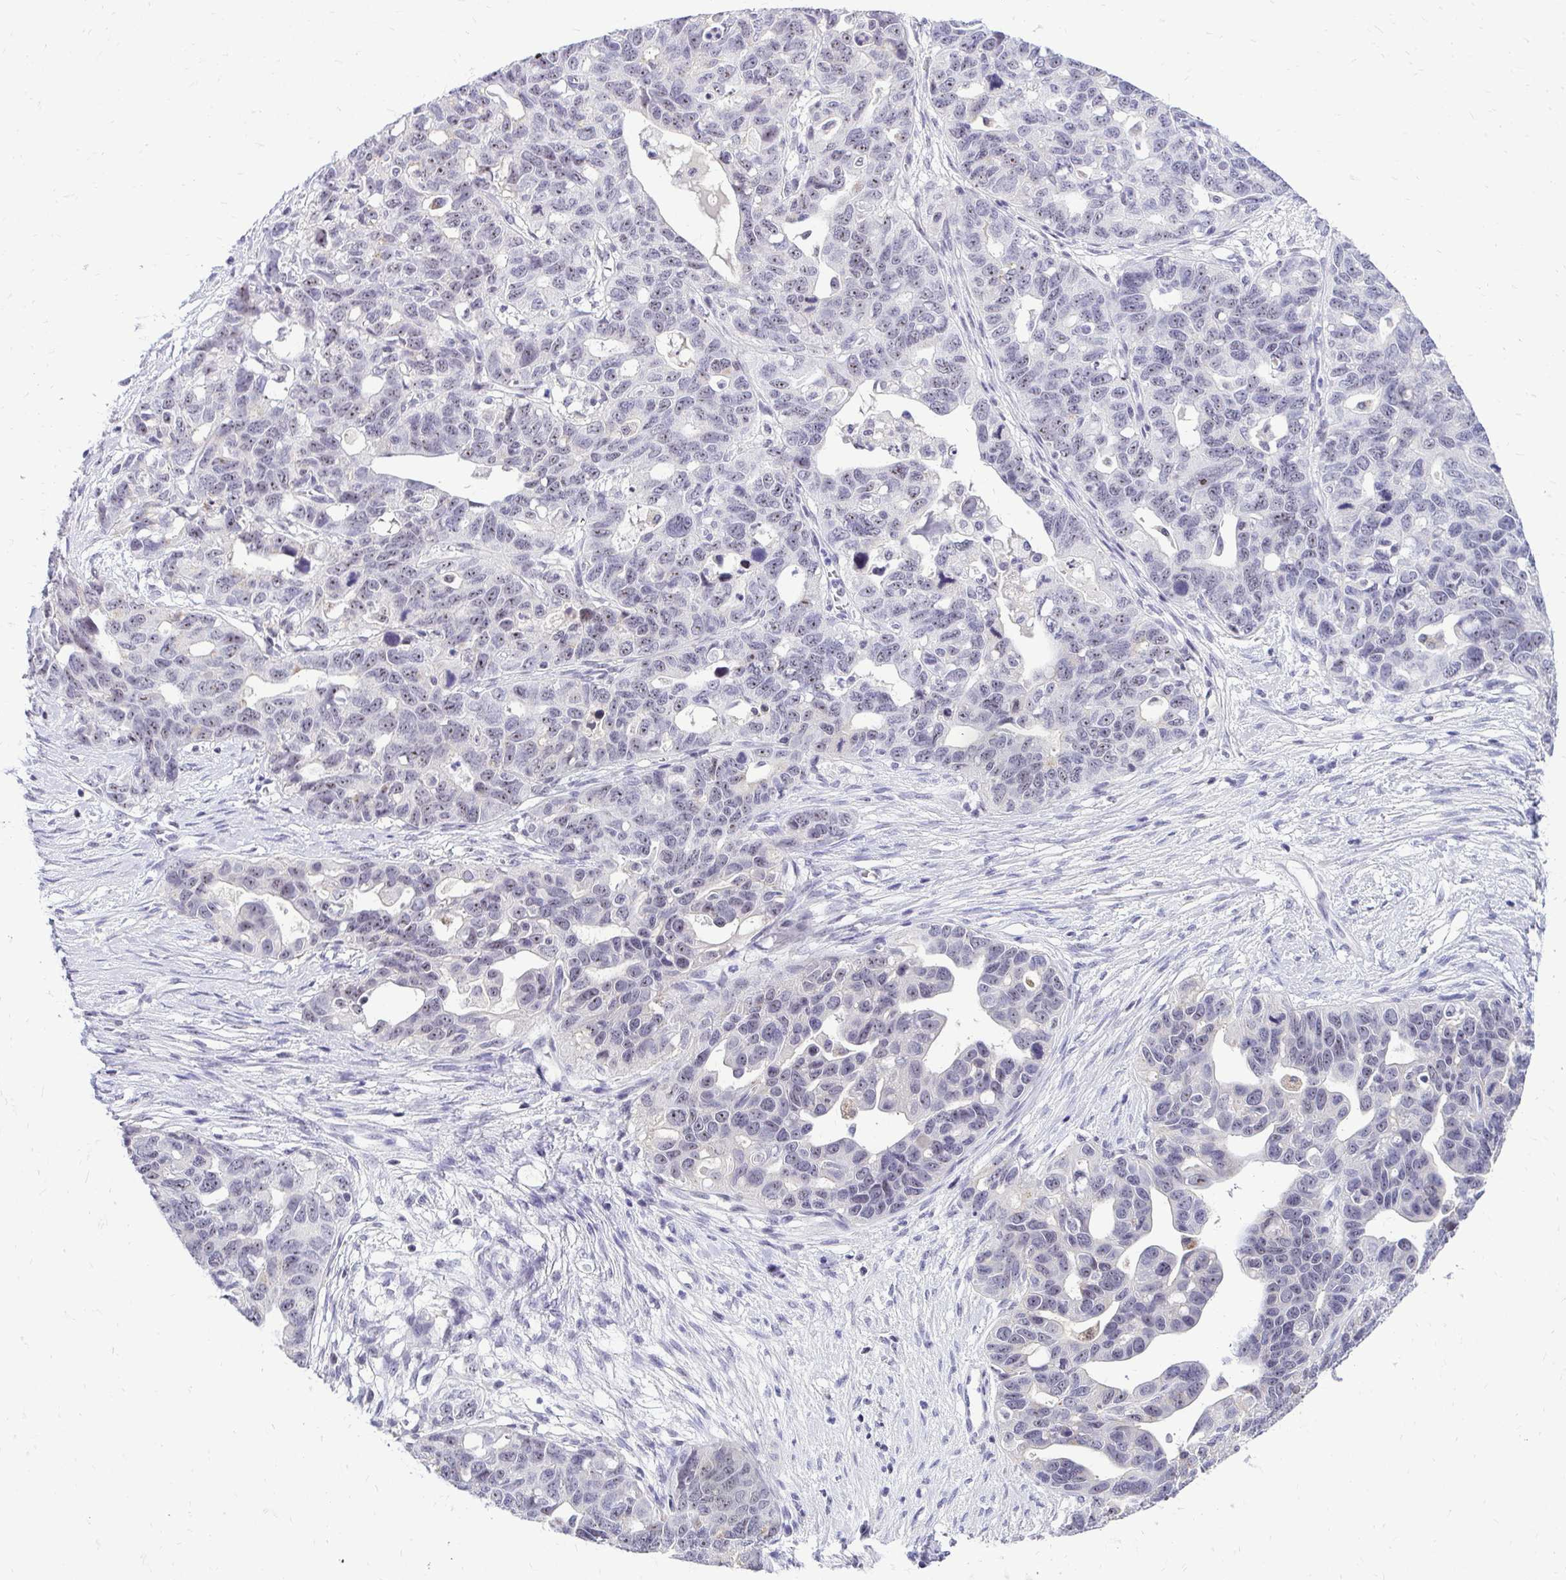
{"staining": {"intensity": "negative", "quantity": "none", "location": "none"}, "tissue": "ovarian cancer", "cell_type": "Tumor cells", "image_type": "cancer", "snomed": [{"axis": "morphology", "description": "Cystadenocarcinoma, serous, NOS"}, {"axis": "topography", "description": "Ovary"}], "caption": "The micrograph shows no staining of tumor cells in ovarian cancer (serous cystadenocarcinoma).", "gene": "NIFK", "patient": {"sex": "female", "age": 69}}